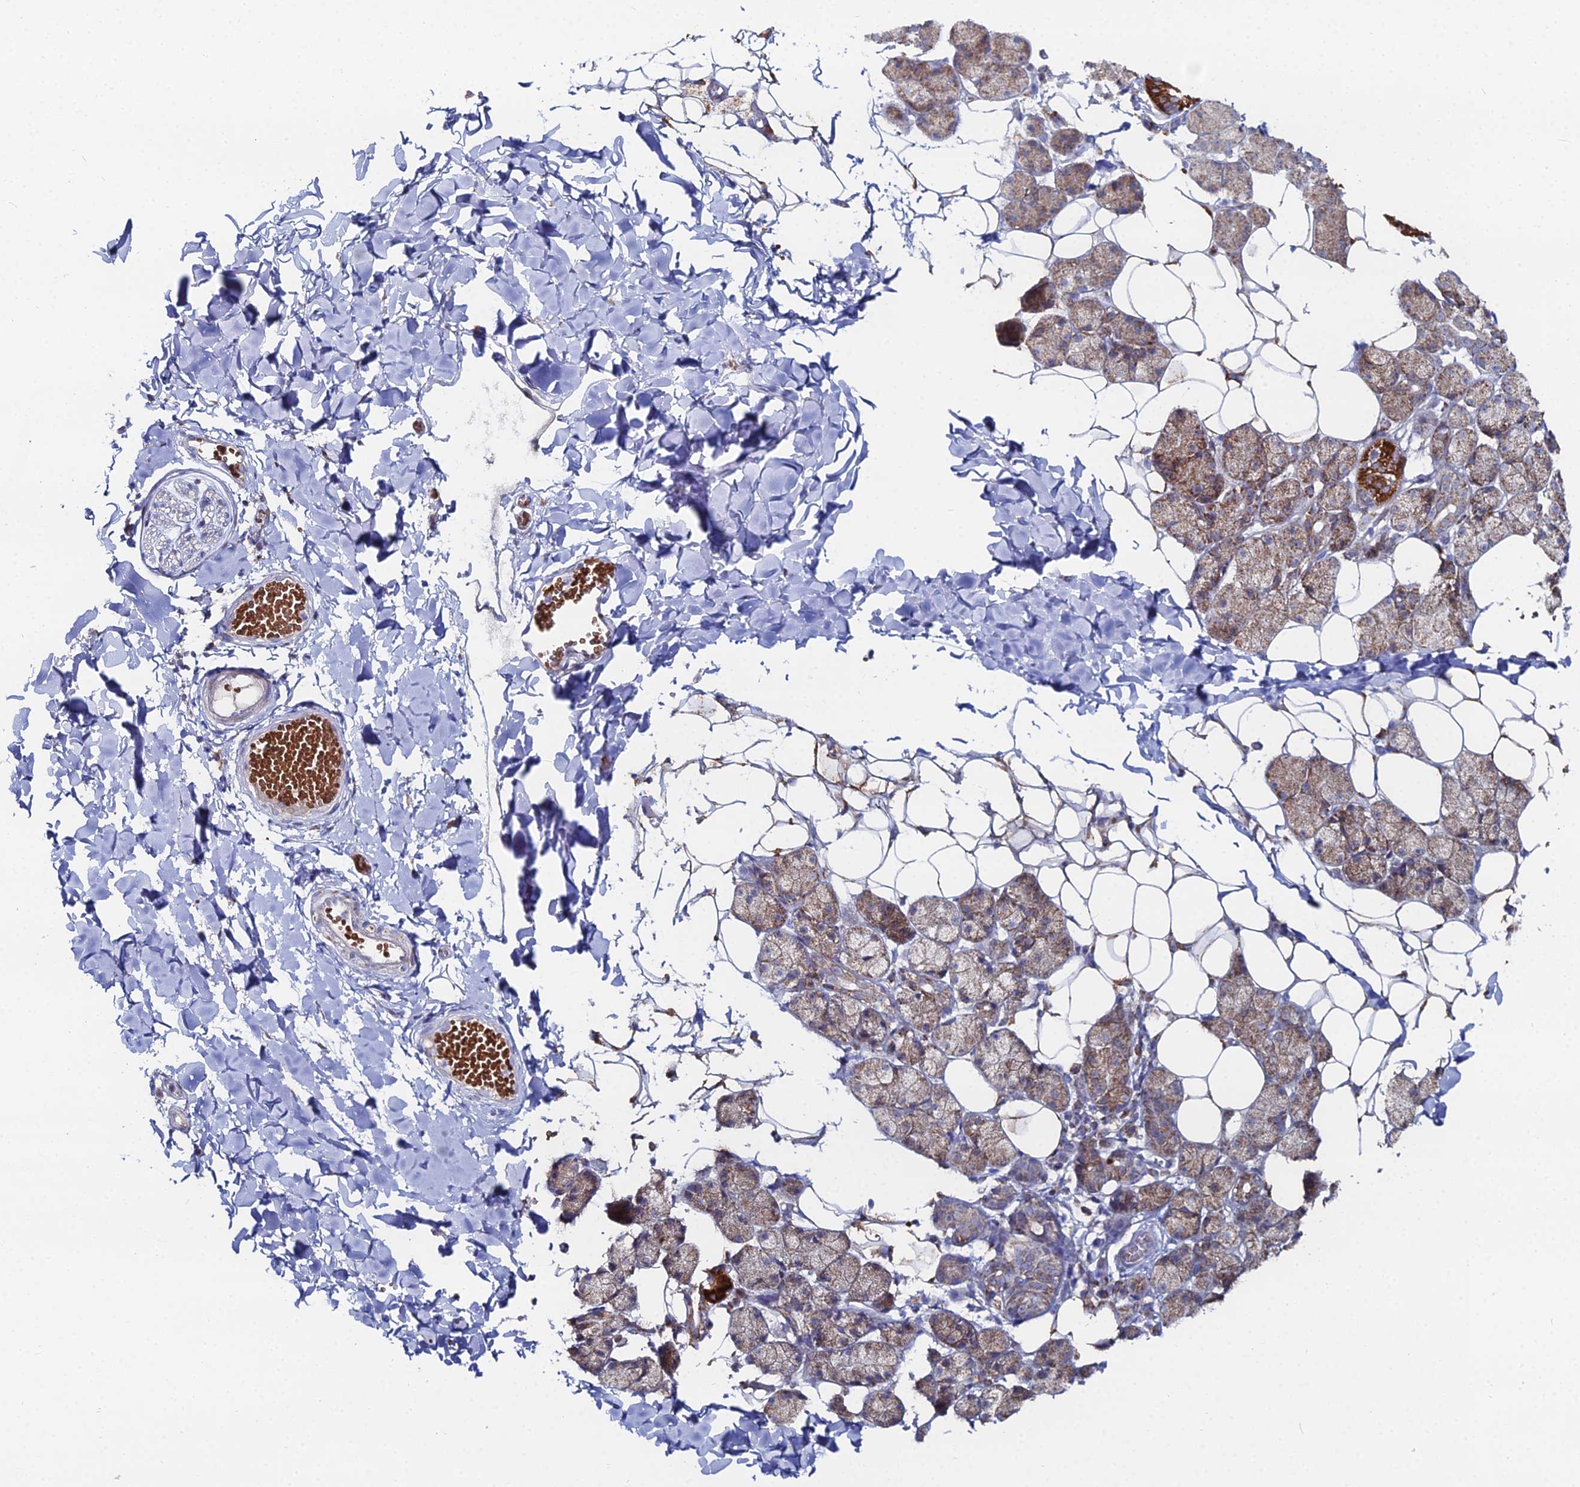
{"staining": {"intensity": "strong", "quantity": "25%-75%", "location": "cytoplasmic/membranous"}, "tissue": "salivary gland", "cell_type": "Glandular cells", "image_type": "normal", "snomed": [{"axis": "morphology", "description": "Normal tissue, NOS"}, {"axis": "topography", "description": "Salivary gland"}], "caption": "IHC image of unremarkable salivary gland: salivary gland stained using immunohistochemistry (IHC) exhibits high levels of strong protein expression localized specifically in the cytoplasmic/membranous of glandular cells, appearing as a cytoplasmic/membranous brown color.", "gene": "MPC1", "patient": {"sex": "female", "age": 33}}